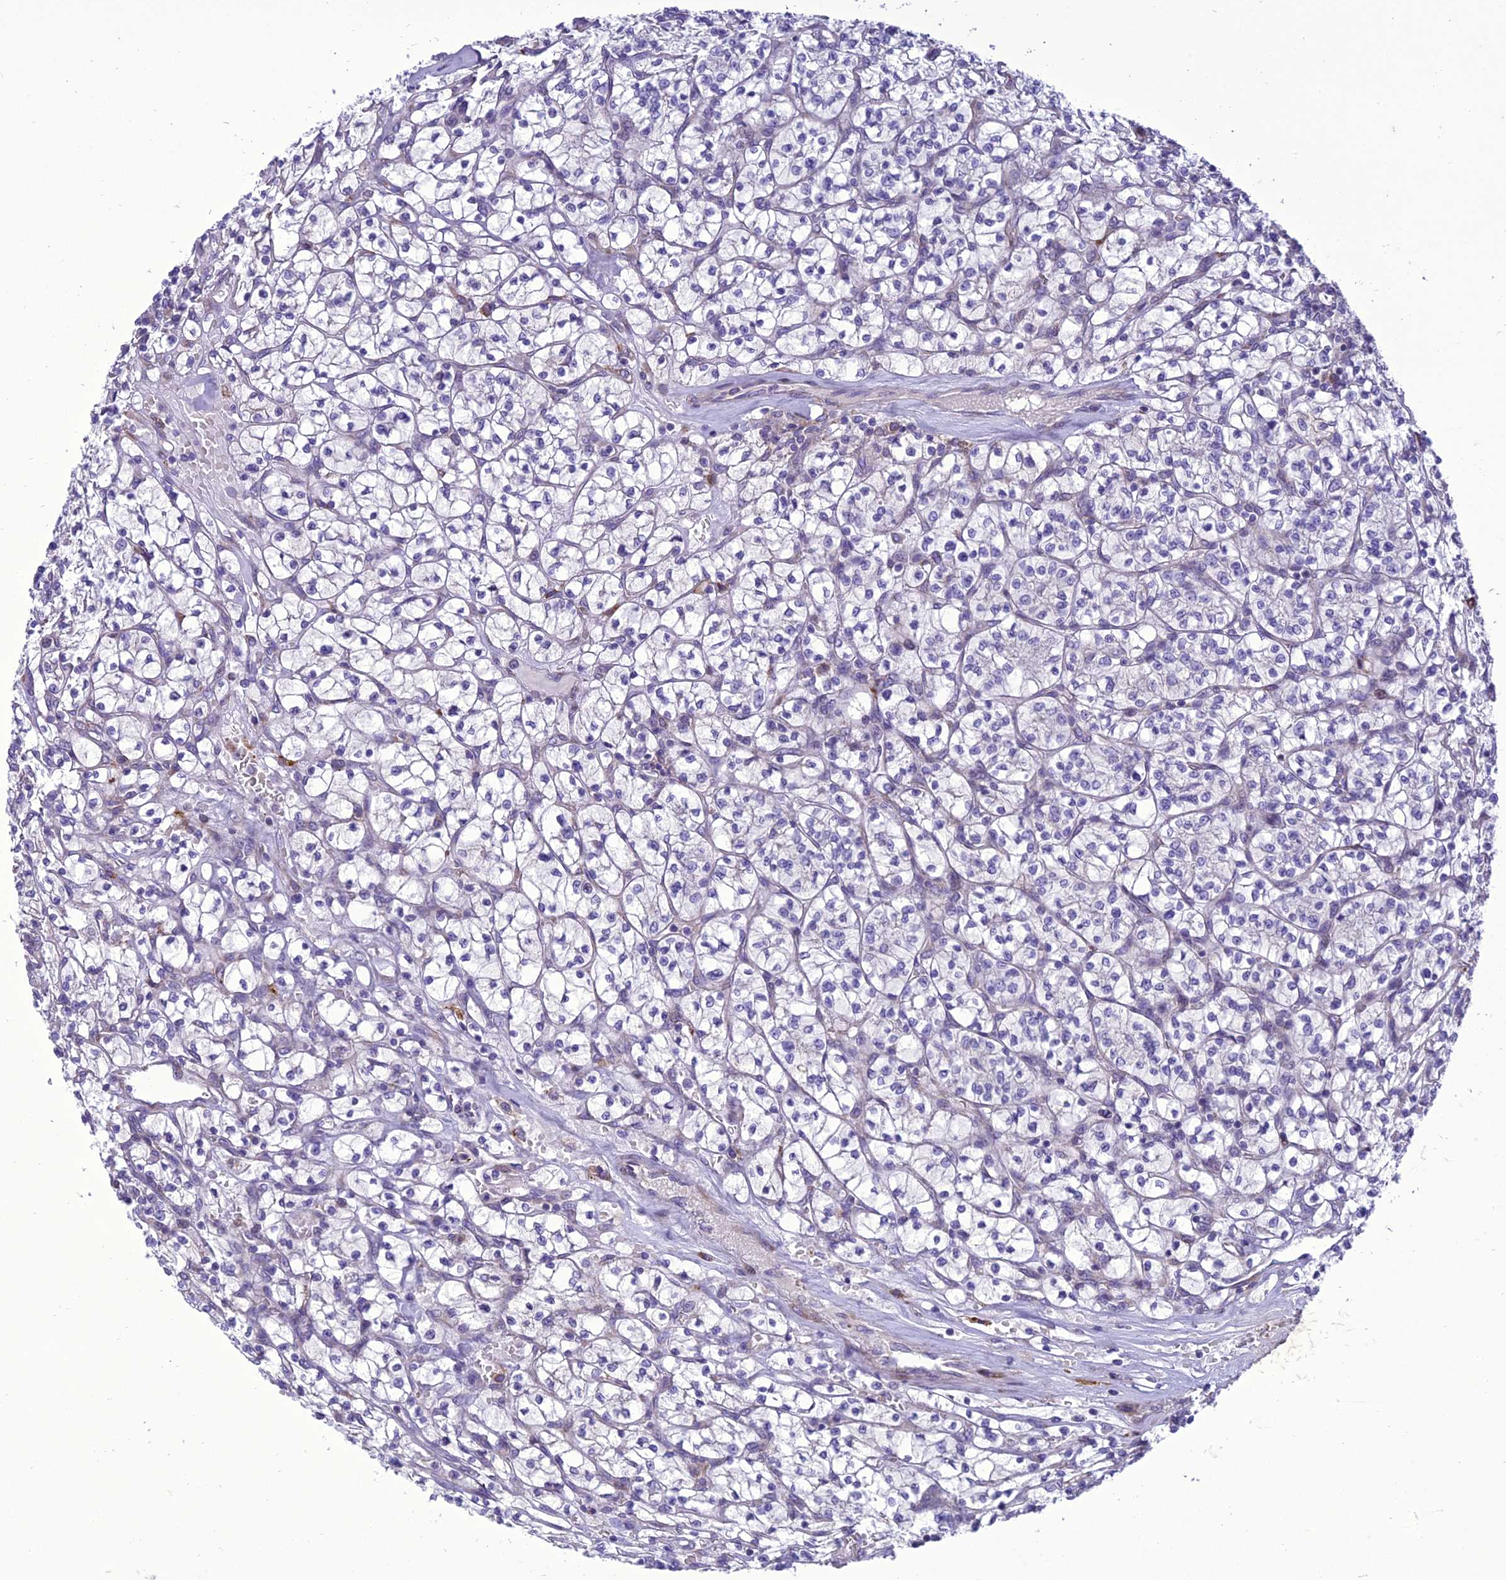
{"staining": {"intensity": "negative", "quantity": "none", "location": "none"}, "tissue": "renal cancer", "cell_type": "Tumor cells", "image_type": "cancer", "snomed": [{"axis": "morphology", "description": "Adenocarcinoma, NOS"}, {"axis": "topography", "description": "Kidney"}], "caption": "An immunohistochemistry histopathology image of adenocarcinoma (renal) is shown. There is no staining in tumor cells of adenocarcinoma (renal).", "gene": "NEURL2", "patient": {"sex": "female", "age": 64}}